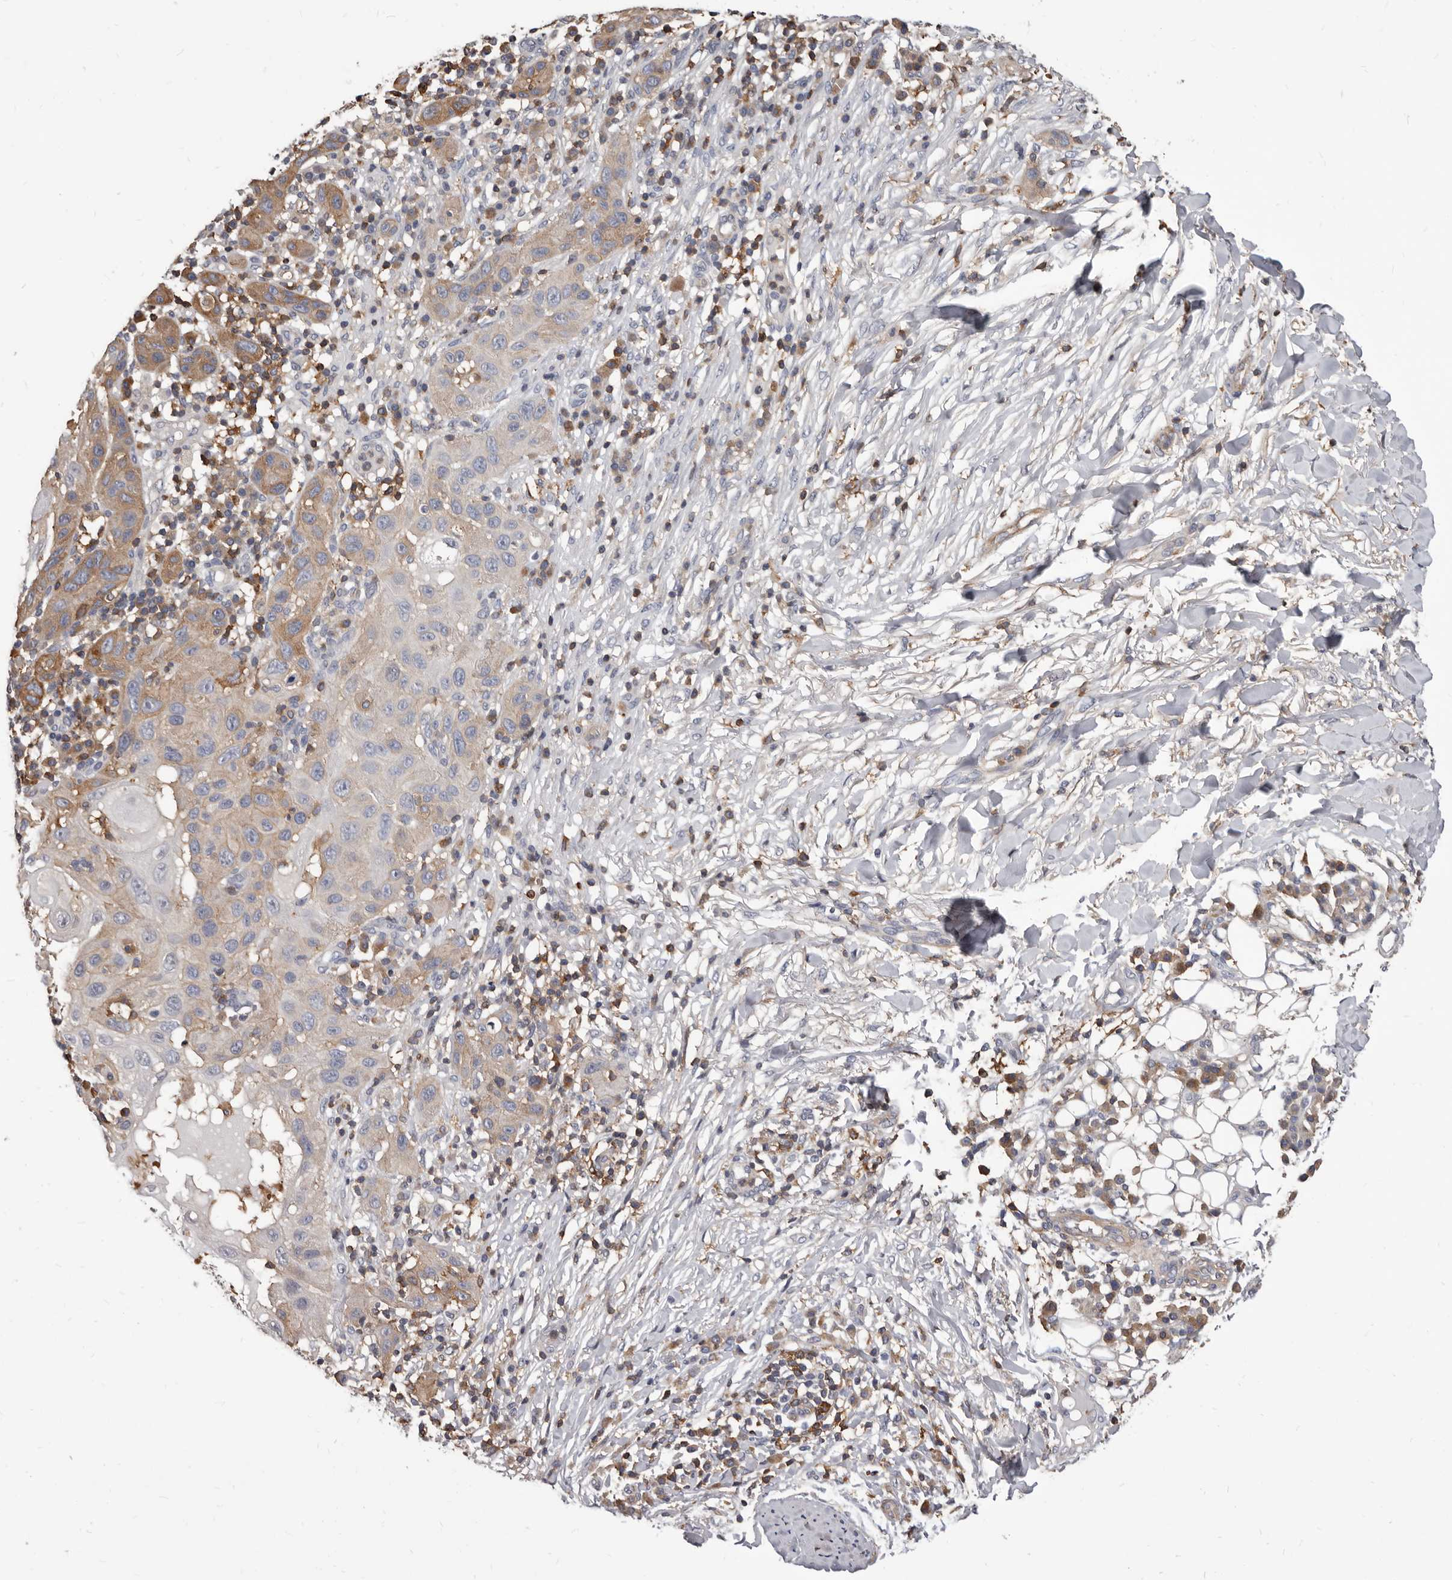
{"staining": {"intensity": "moderate", "quantity": "<25%", "location": "cytoplasmic/membranous"}, "tissue": "skin cancer", "cell_type": "Tumor cells", "image_type": "cancer", "snomed": [{"axis": "morphology", "description": "Normal tissue, NOS"}, {"axis": "morphology", "description": "Squamous cell carcinoma, NOS"}, {"axis": "topography", "description": "Skin"}], "caption": "This micrograph exhibits immunohistochemistry staining of squamous cell carcinoma (skin), with low moderate cytoplasmic/membranous positivity in about <25% of tumor cells.", "gene": "NIBAN1", "patient": {"sex": "female", "age": 96}}